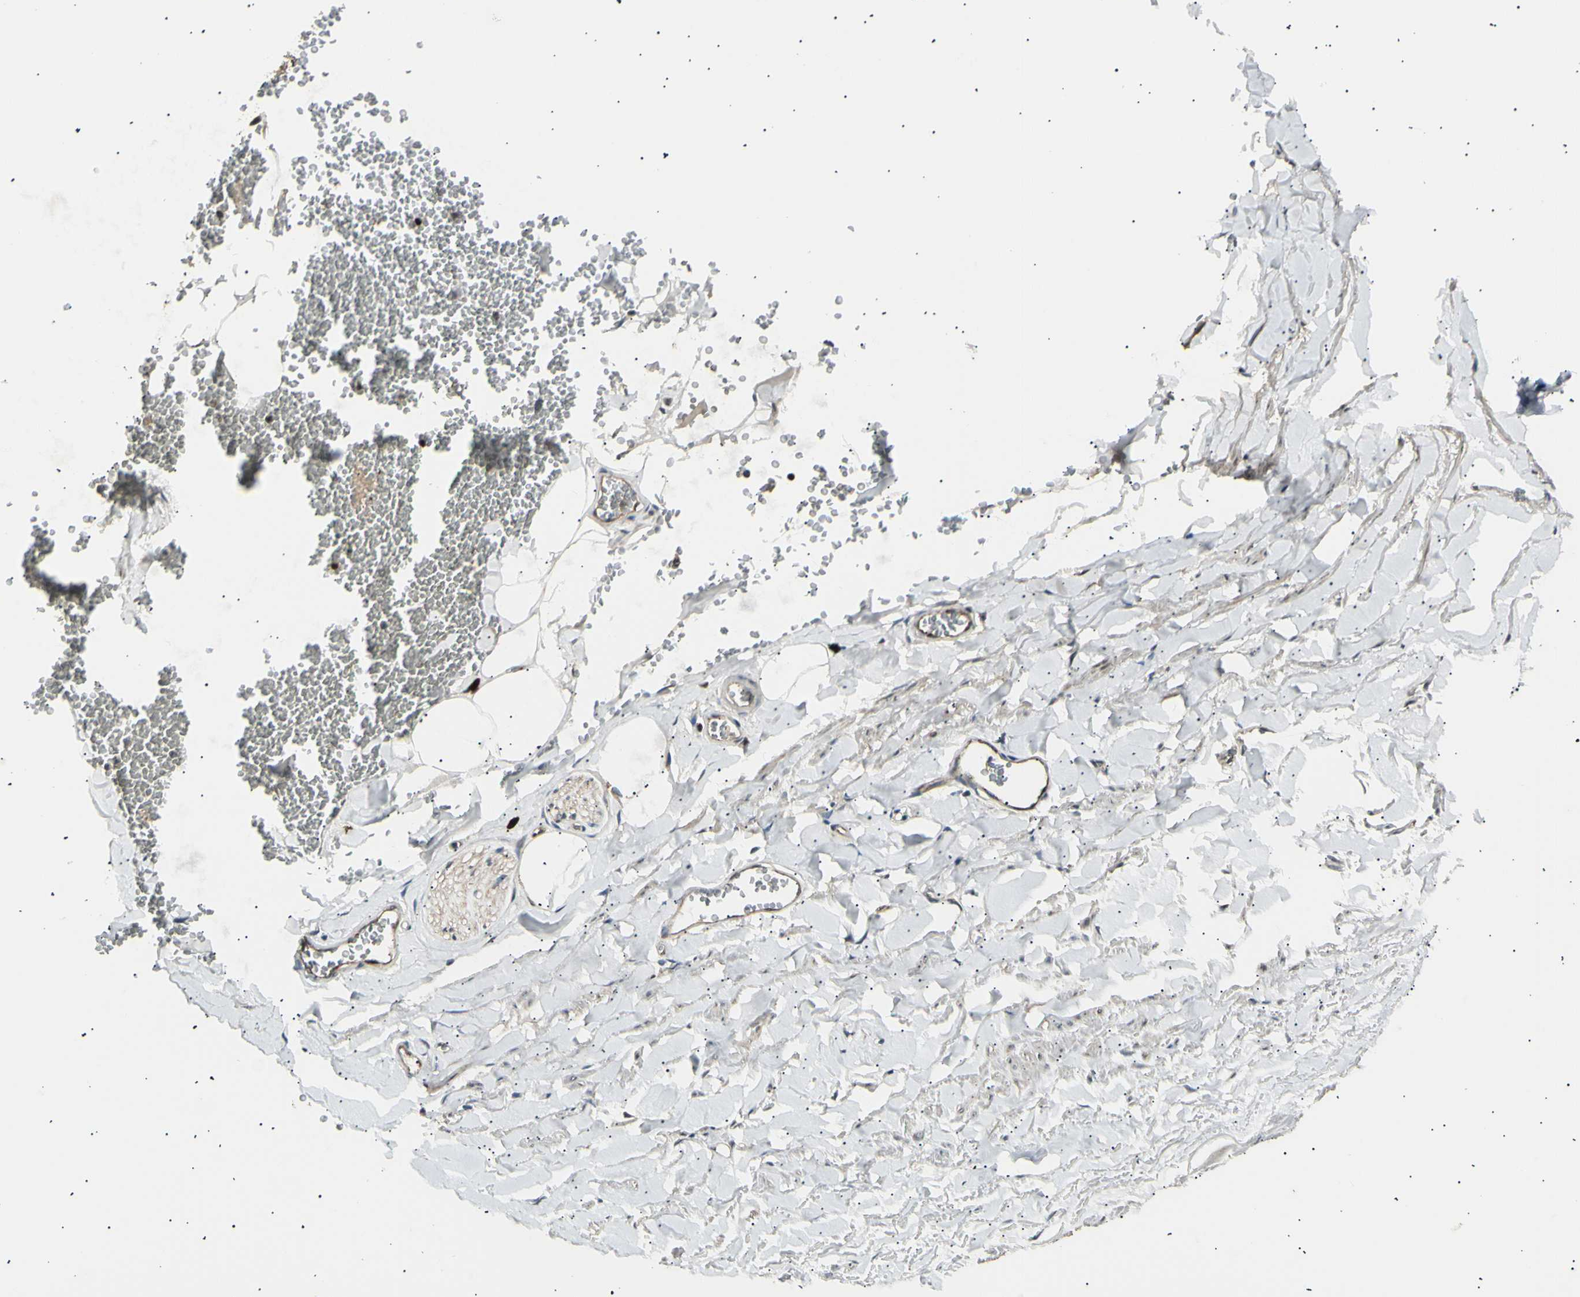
{"staining": {"intensity": "moderate", "quantity": ">75%", "location": "cytoplasmic/membranous"}, "tissue": "adipose tissue", "cell_type": "Adipocytes", "image_type": "normal", "snomed": [{"axis": "morphology", "description": "Normal tissue, NOS"}, {"axis": "topography", "description": "Adipose tissue"}, {"axis": "topography", "description": "Peripheral nerve tissue"}], "caption": "The histopathology image displays immunohistochemical staining of benign adipose tissue. There is moderate cytoplasmic/membranous positivity is appreciated in approximately >75% of adipocytes. Immunohistochemistry (ihc) stains the protein of interest in brown and the nuclei are stained blue.", "gene": "NUAK2", "patient": {"sex": "male", "age": 52}}